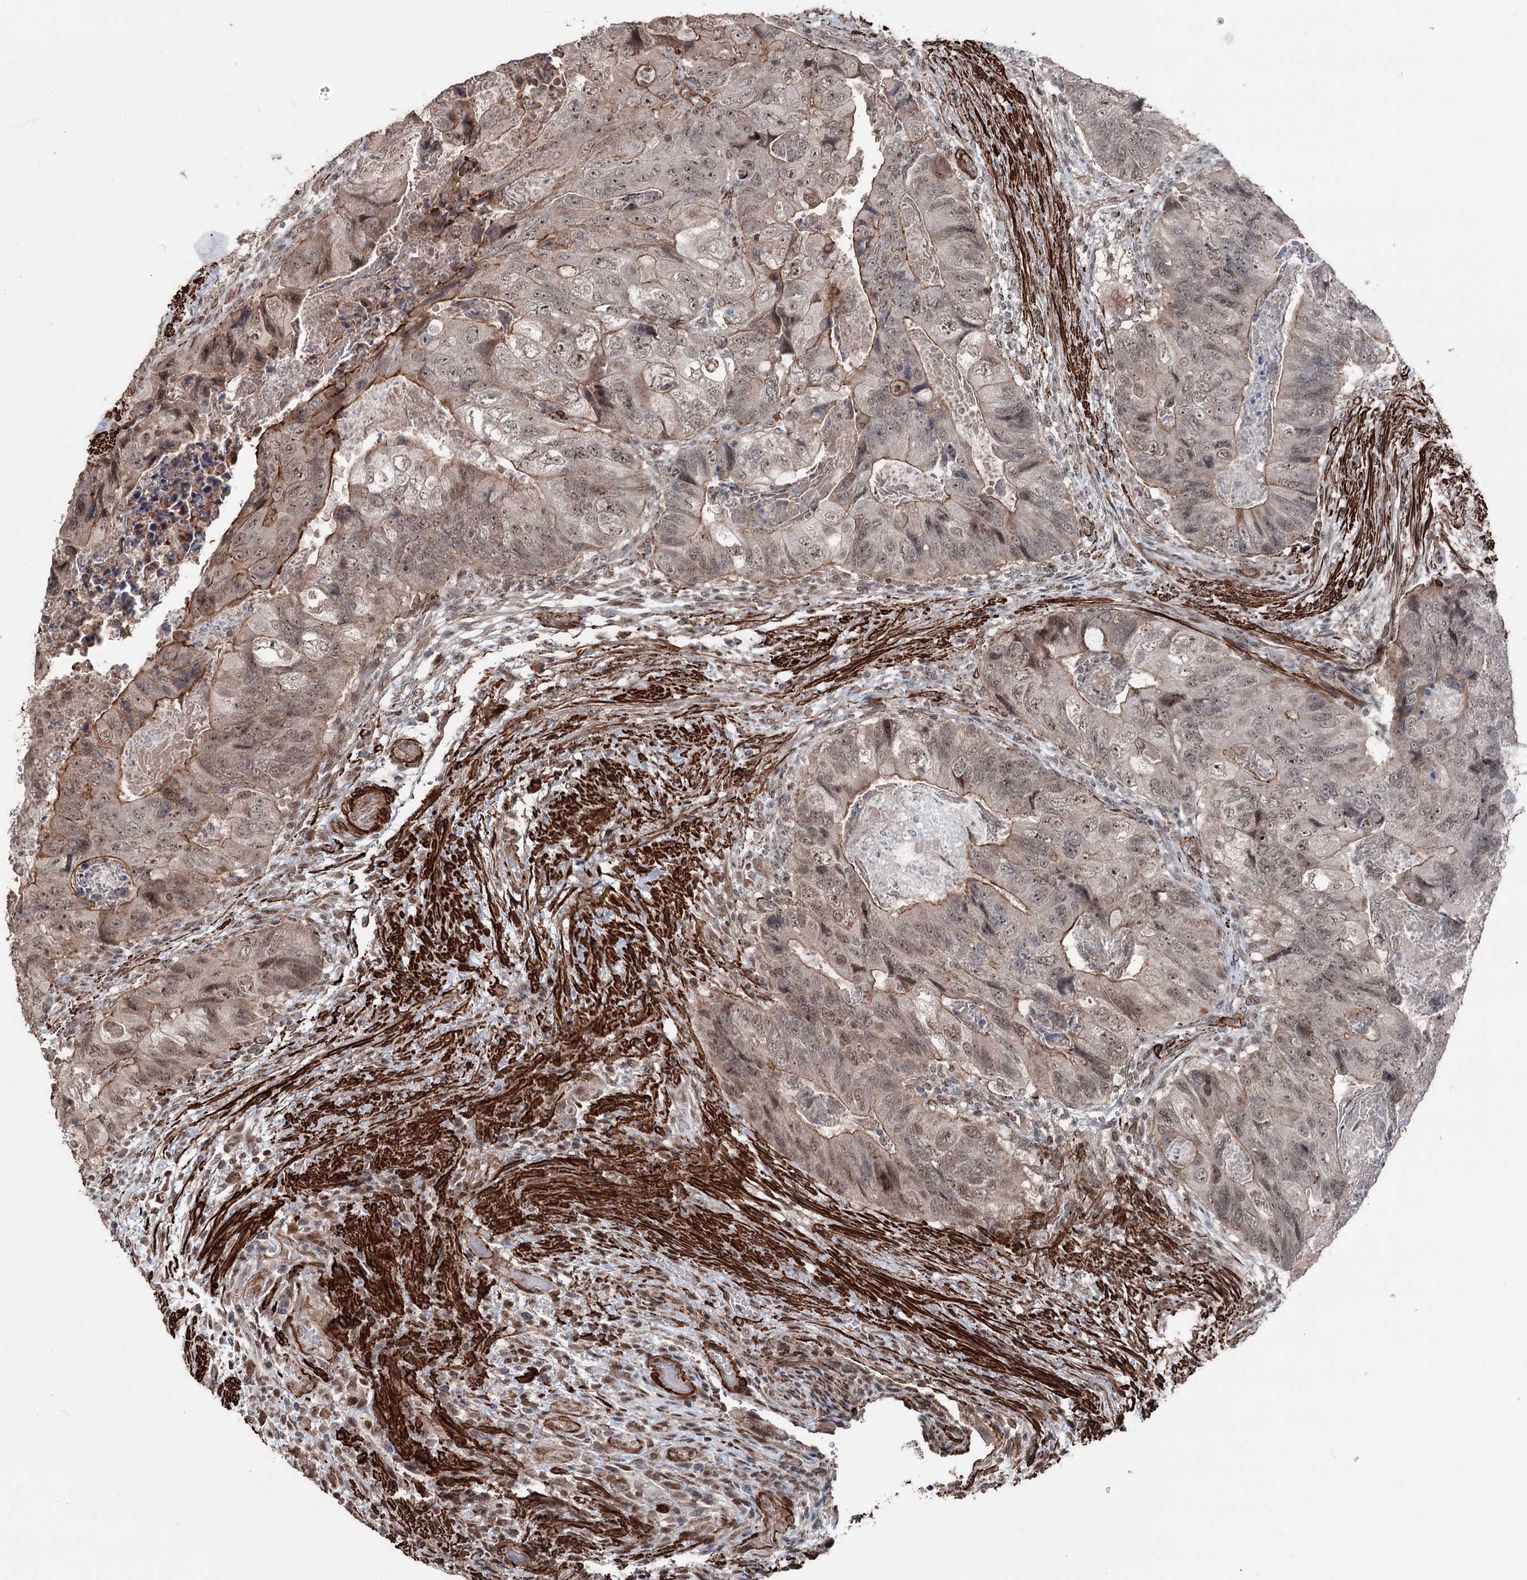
{"staining": {"intensity": "weak", "quantity": ">75%", "location": "cytoplasmic/membranous,nuclear"}, "tissue": "colorectal cancer", "cell_type": "Tumor cells", "image_type": "cancer", "snomed": [{"axis": "morphology", "description": "Adenocarcinoma, NOS"}, {"axis": "topography", "description": "Rectum"}], "caption": "Brown immunohistochemical staining in colorectal cancer (adenocarcinoma) shows weak cytoplasmic/membranous and nuclear staining in about >75% of tumor cells.", "gene": "CCDC82", "patient": {"sex": "male", "age": 63}}